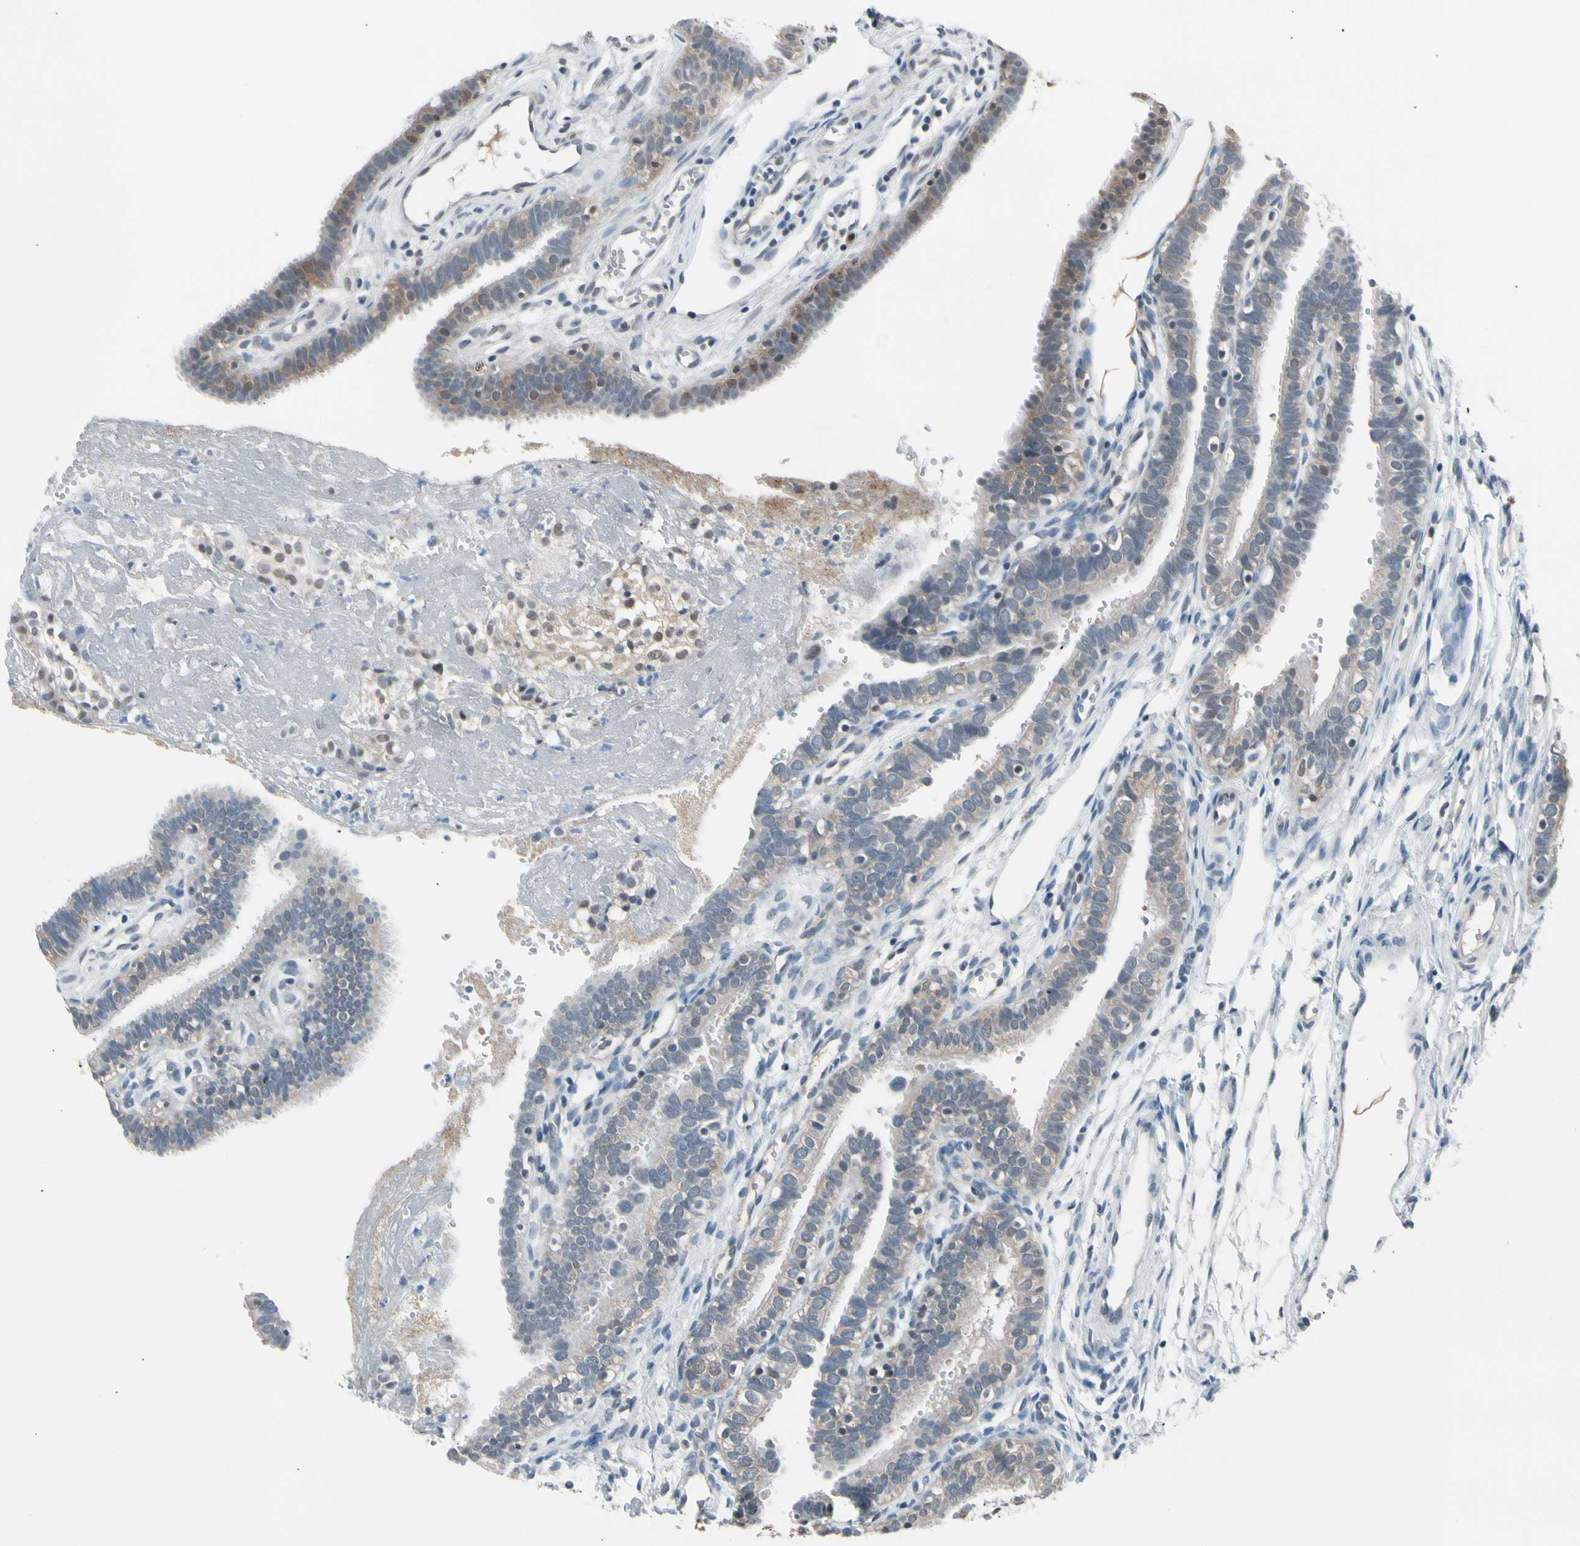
{"staining": {"intensity": "moderate", "quantity": ">75%", "location": "cytoplasmic/membranous,nuclear"}, "tissue": "fallopian tube", "cell_type": "Glandular cells", "image_type": "normal", "snomed": [{"axis": "morphology", "description": "Normal tissue, NOS"}, {"axis": "topography", "description": "Fallopian tube"}, {"axis": "topography", "description": "Placenta"}], "caption": "Brown immunohistochemical staining in benign human fallopian tube demonstrates moderate cytoplasmic/membranous,nuclear positivity in approximately >75% of glandular cells. Using DAB (3,3'-diaminobenzidine) (brown) and hematoxylin (blue) stains, captured at high magnification using brightfield microscopy.", "gene": "ENSG00000256646", "patient": {"sex": "female", "age": 34}}